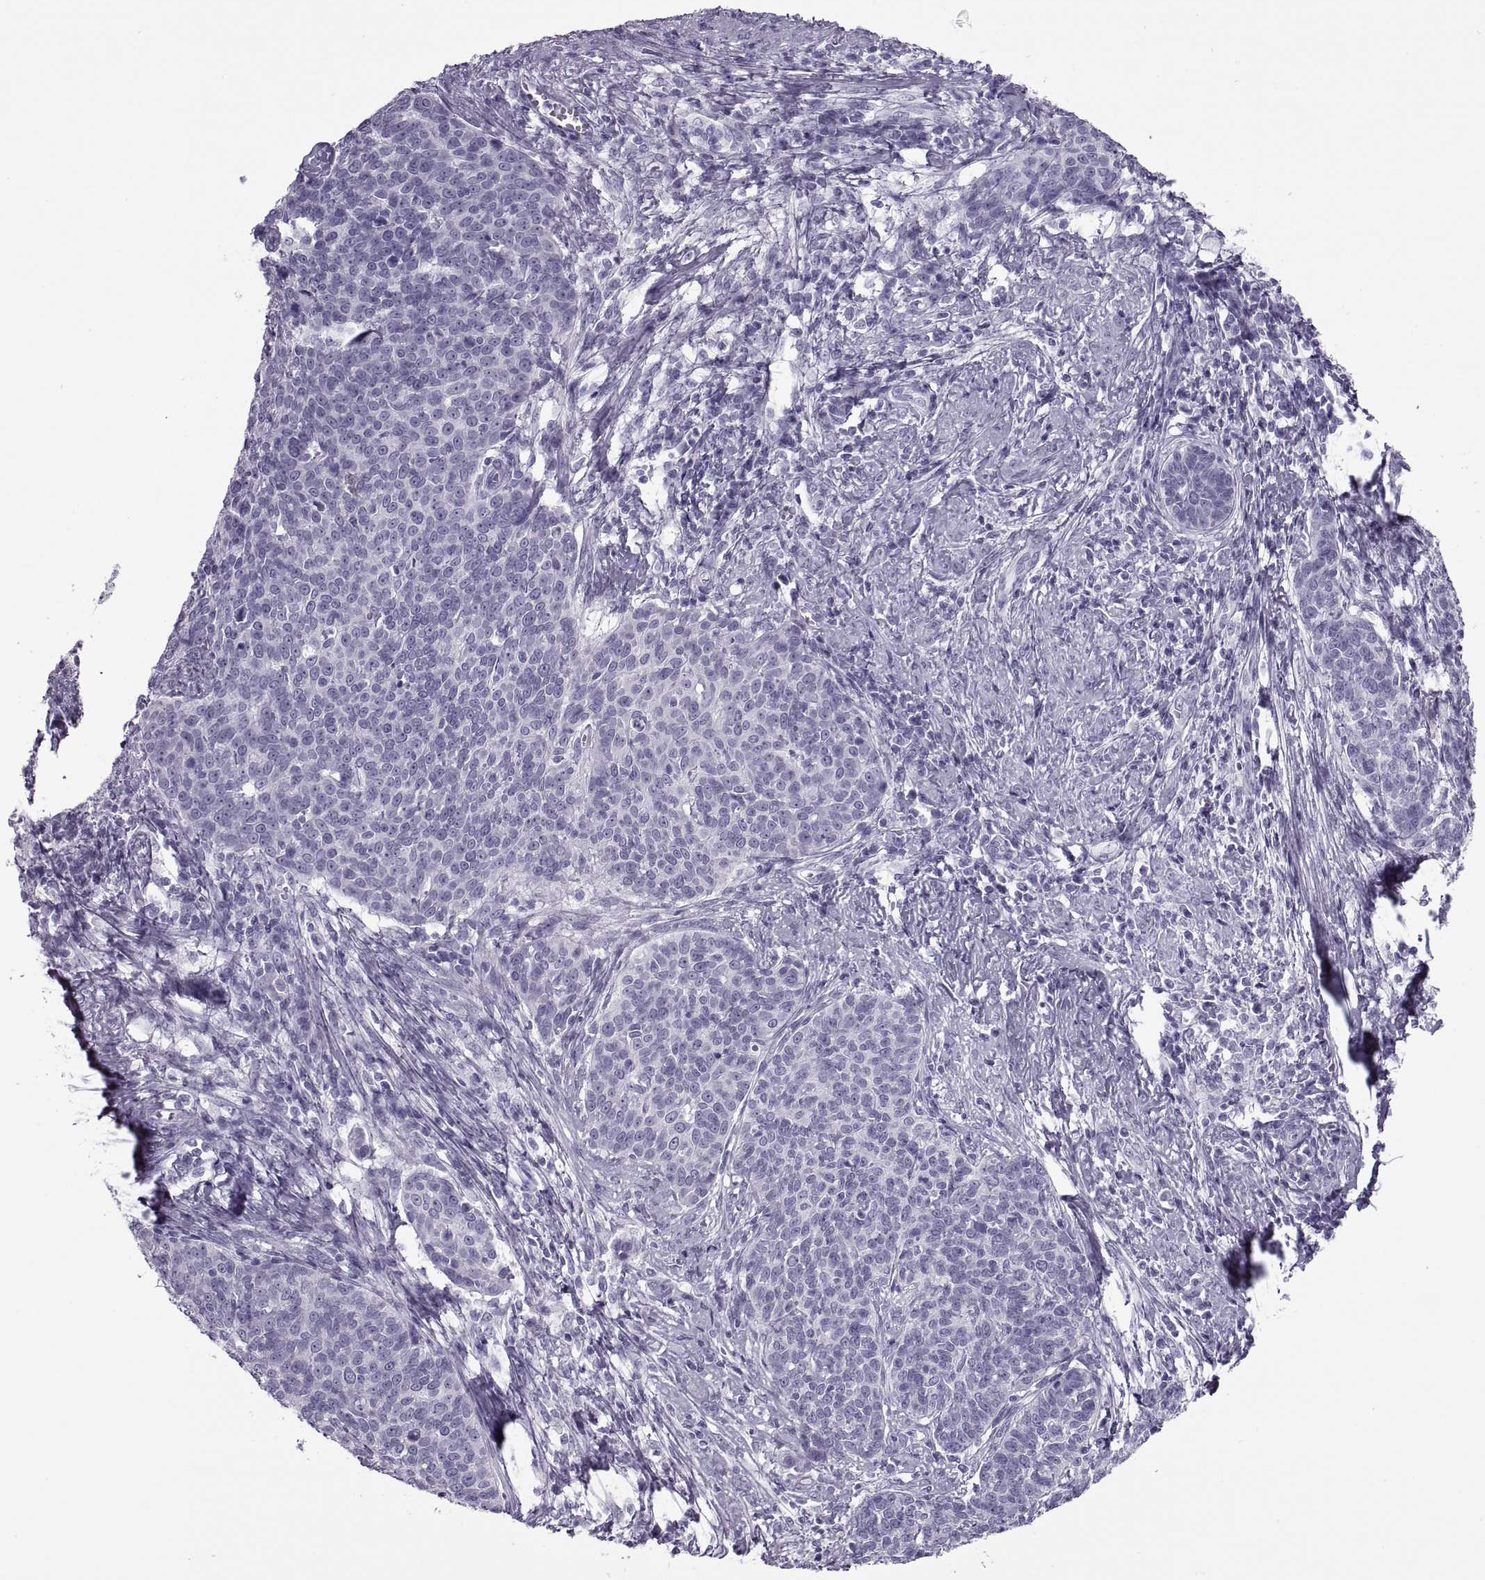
{"staining": {"intensity": "negative", "quantity": "none", "location": "none"}, "tissue": "cervical cancer", "cell_type": "Tumor cells", "image_type": "cancer", "snomed": [{"axis": "morphology", "description": "Squamous cell carcinoma, NOS"}, {"axis": "topography", "description": "Cervix"}], "caption": "Human squamous cell carcinoma (cervical) stained for a protein using IHC shows no staining in tumor cells.", "gene": "RLBP1", "patient": {"sex": "female", "age": 39}}